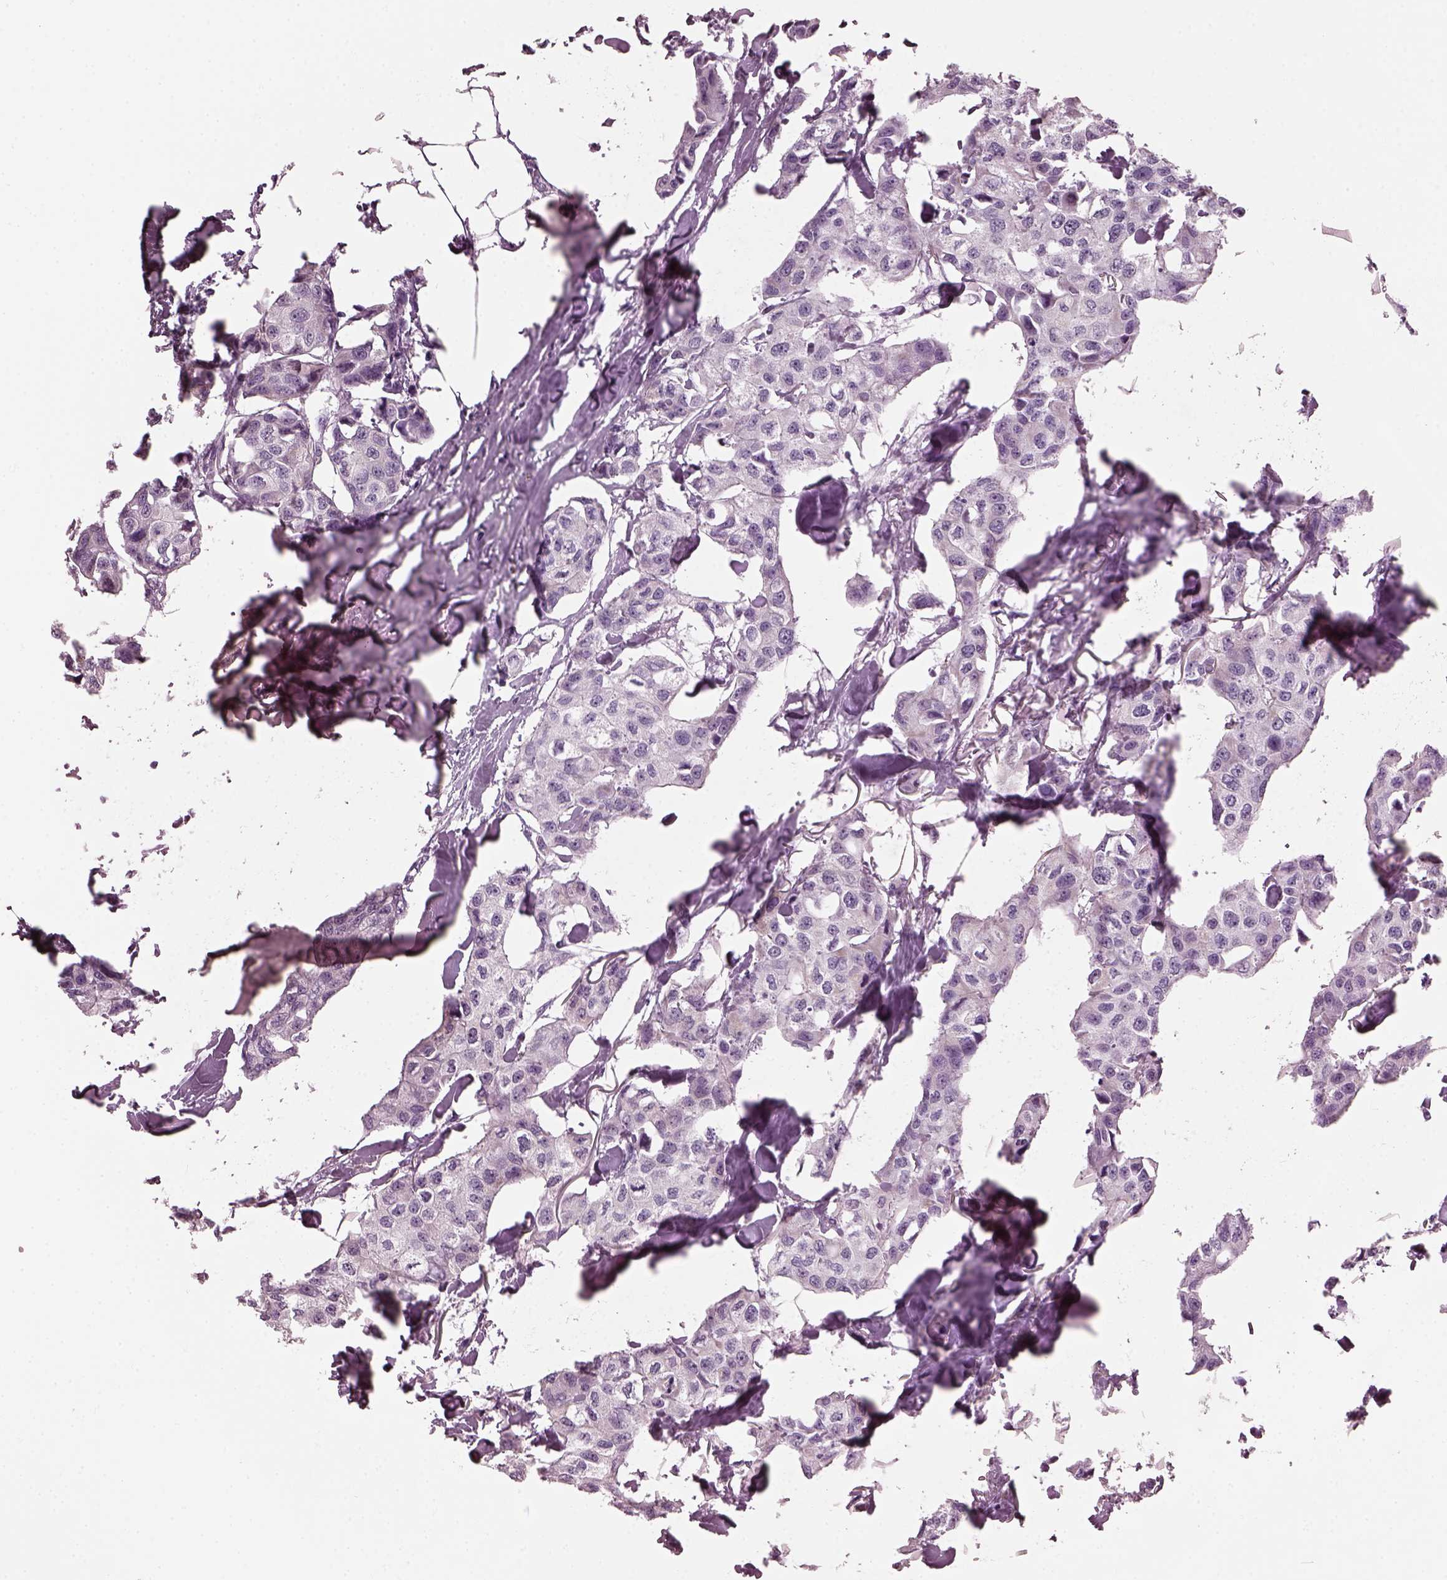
{"staining": {"intensity": "negative", "quantity": "none", "location": "none"}, "tissue": "breast cancer", "cell_type": "Tumor cells", "image_type": "cancer", "snomed": [{"axis": "morphology", "description": "Duct carcinoma"}, {"axis": "topography", "description": "Breast"}], "caption": "IHC photomicrograph of human invasive ductal carcinoma (breast) stained for a protein (brown), which shows no expression in tumor cells. The staining is performed using DAB brown chromogen with nuclei counter-stained in using hematoxylin.", "gene": "PRR9", "patient": {"sex": "female", "age": 80}}